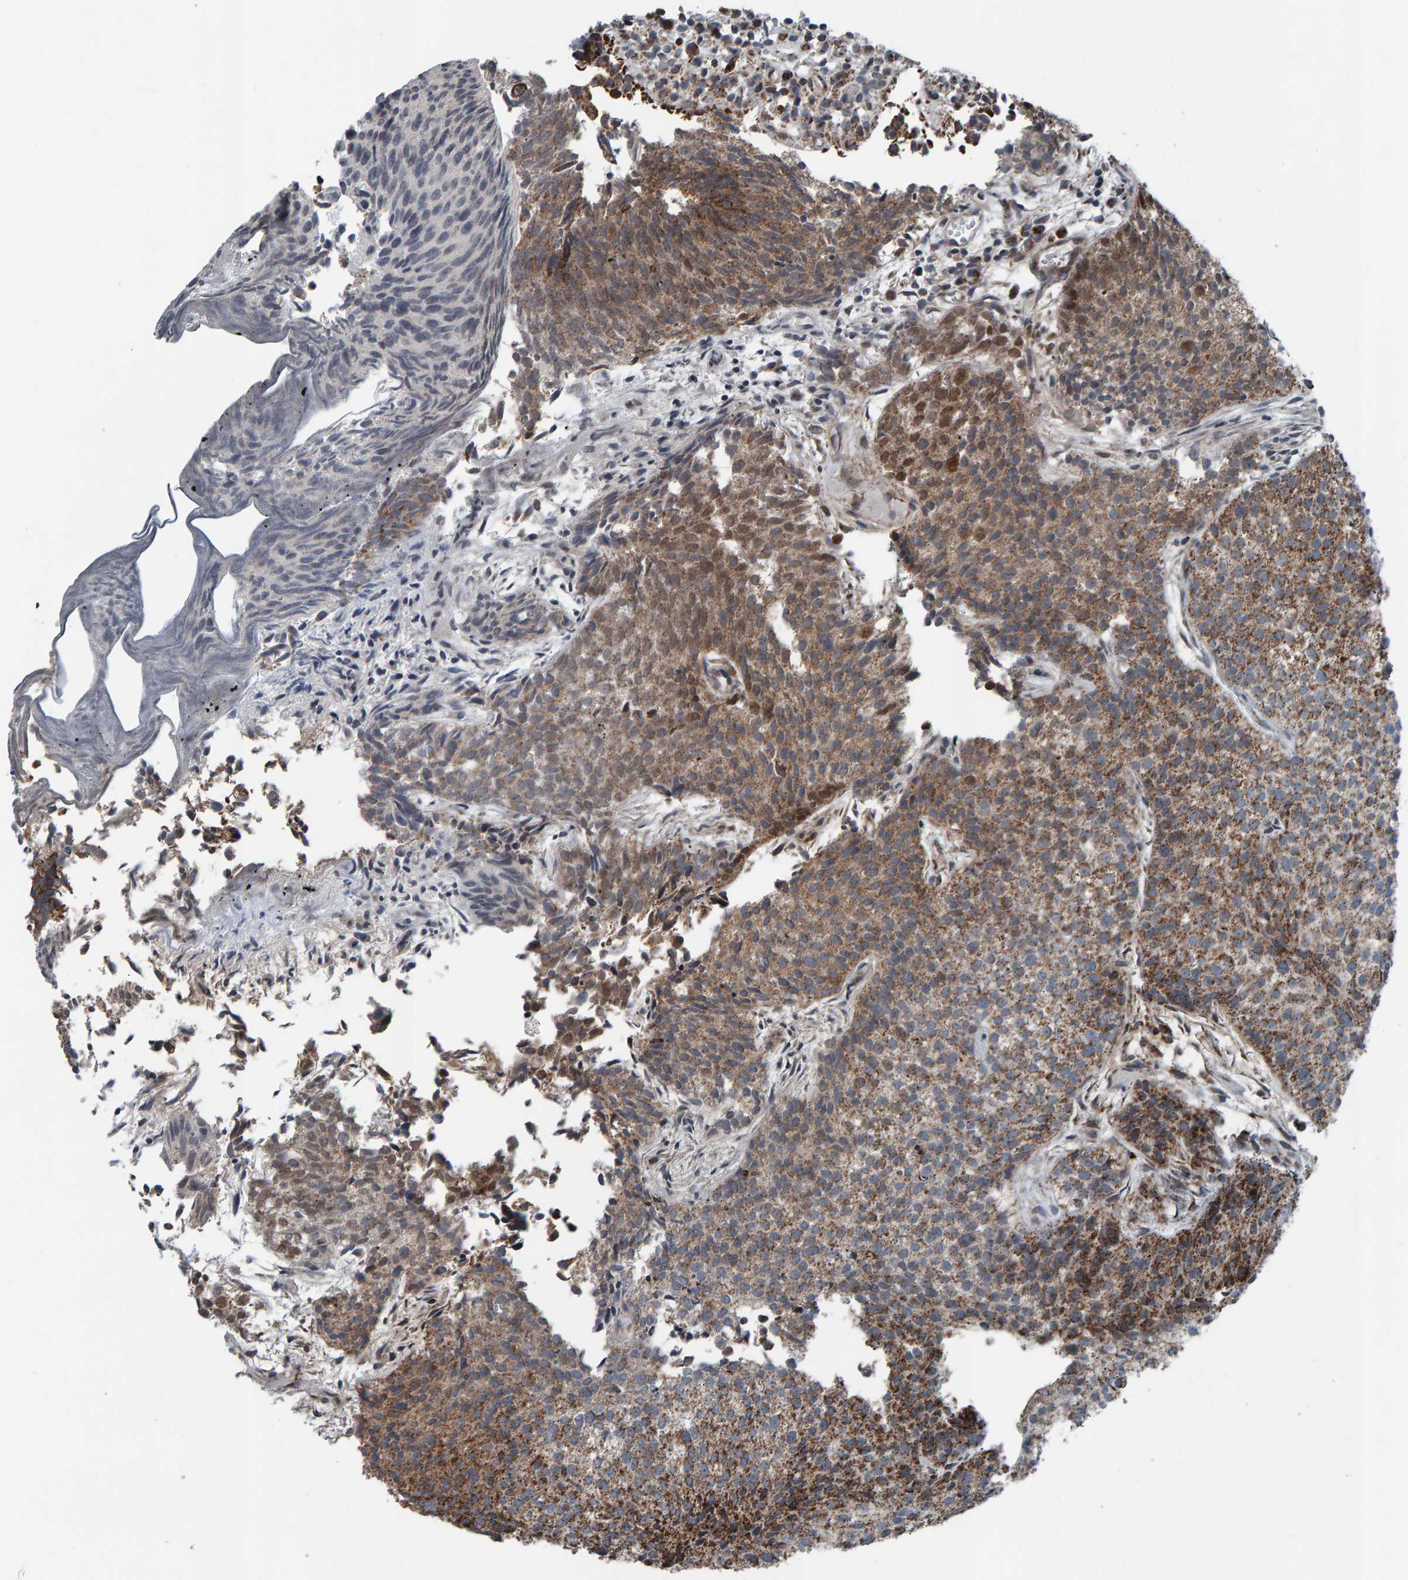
{"staining": {"intensity": "moderate", "quantity": "25%-75%", "location": "cytoplasmic/membranous"}, "tissue": "urothelial cancer", "cell_type": "Tumor cells", "image_type": "cancer", "snomed": [{"axis": "morphology", "description": "Urothelial carcinoma, Low grade"}, {"axis": "topography", "description": "Urinary bladder"}], "caption": "Protein staining of urothelial cancer tissue exhibits moderate cytoplasmic/membranous expression in approximately 25%-75% of tumor cells.", "gene": "ZNF48", "patient": {"sex": "male", "age": 86}}